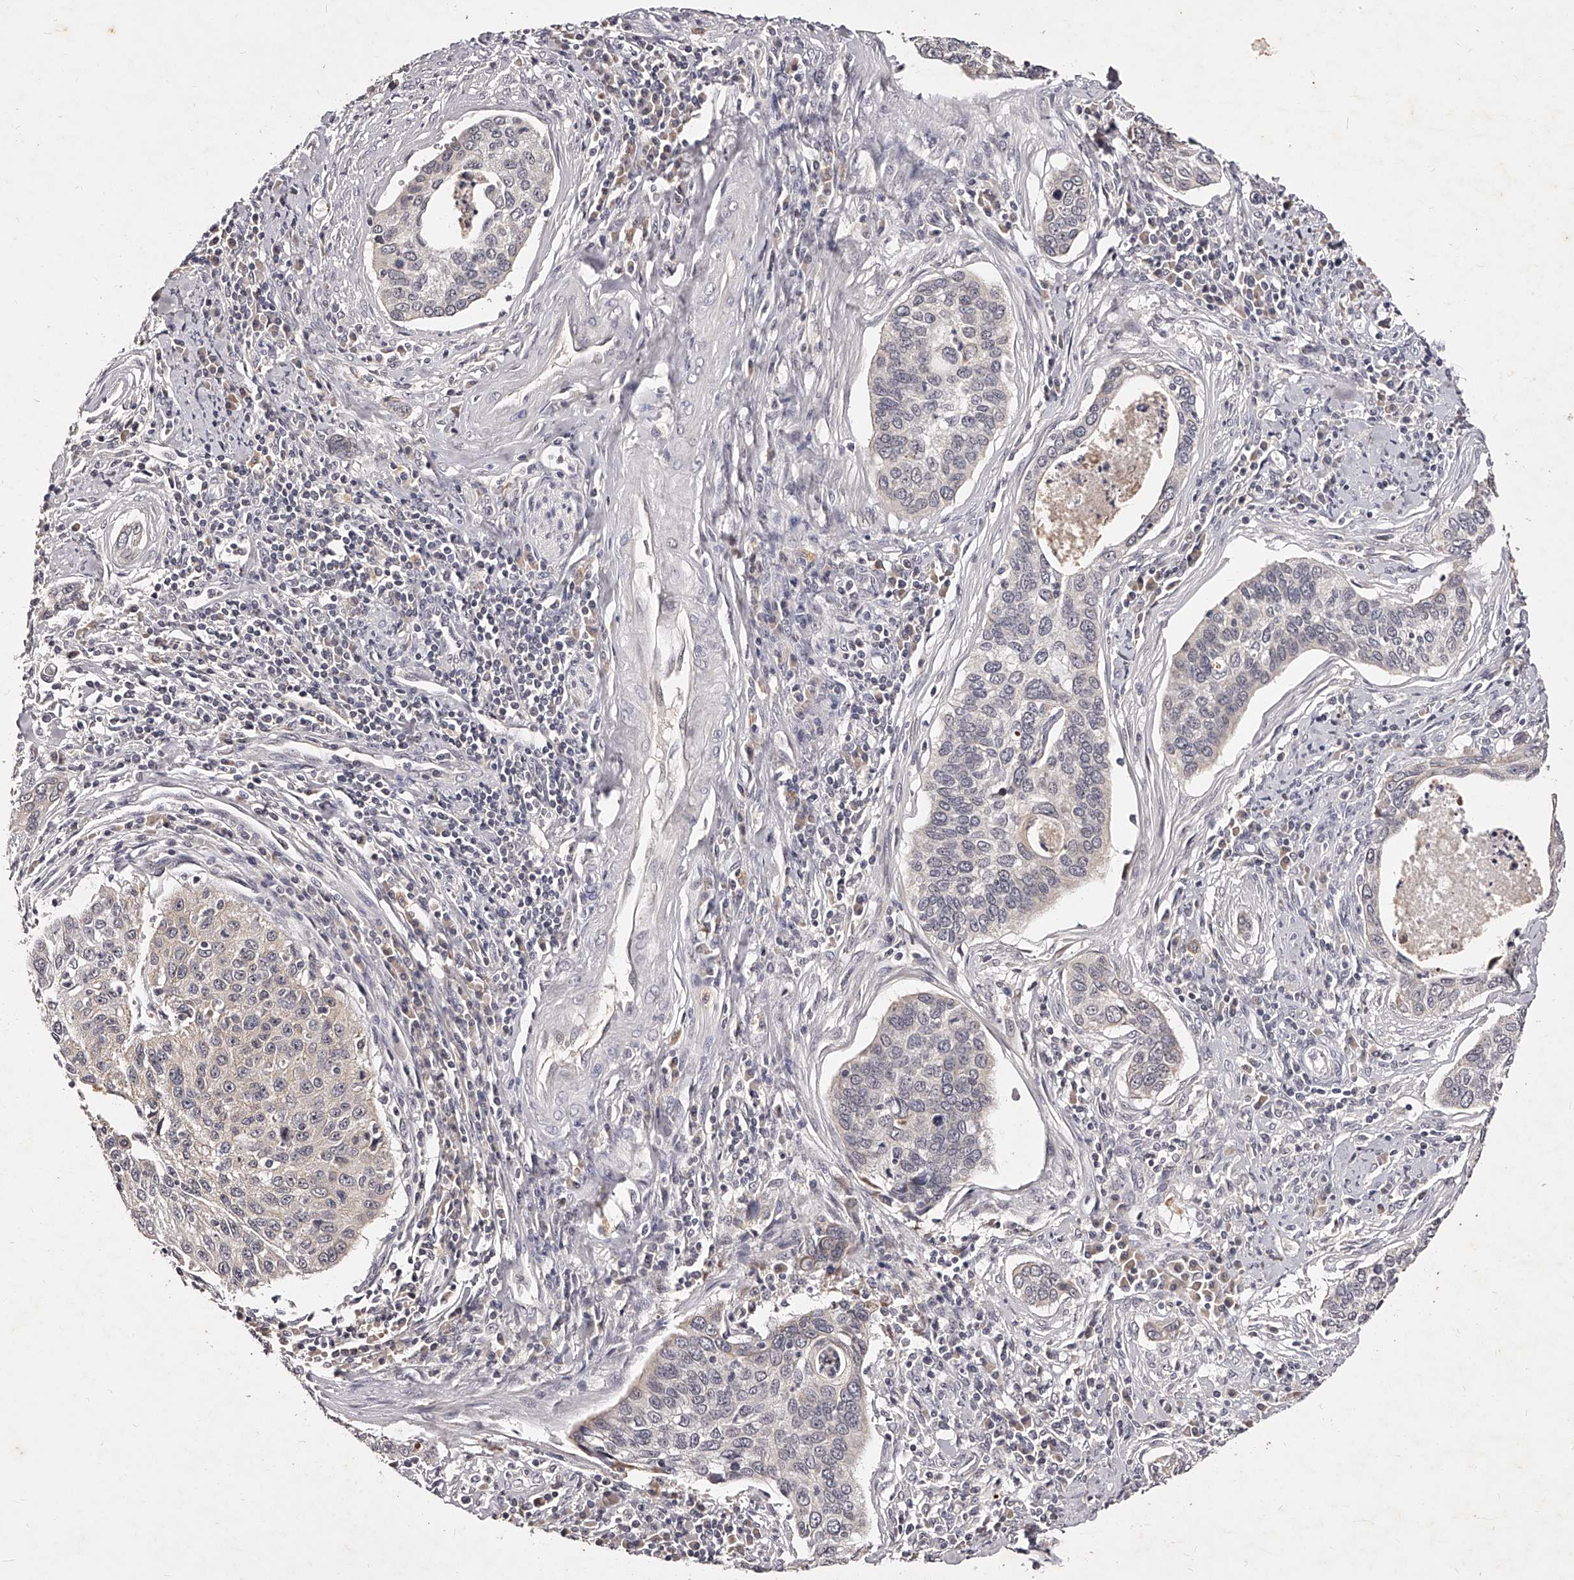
{"staining": {"intensity": "negative", "quantity": "none", "location": "none"}, "tissue": "cervical cancer", "cell_type": "Tumor cells", "image_type": "cancer", "snomed": [{"axis": "morphology", "description": "Squamous cell carcinoma, NOS"}, {"axis": "topography", "description": "Cervix"}], "caption": "Immunohistochemistry histopathology image of neoplastic tissue: human cervical cancer stained with DAB shows no significant protein expression in tumor cells.", "gene": "PHACTR1", "patient": {"sex": "female", "age": 53}}